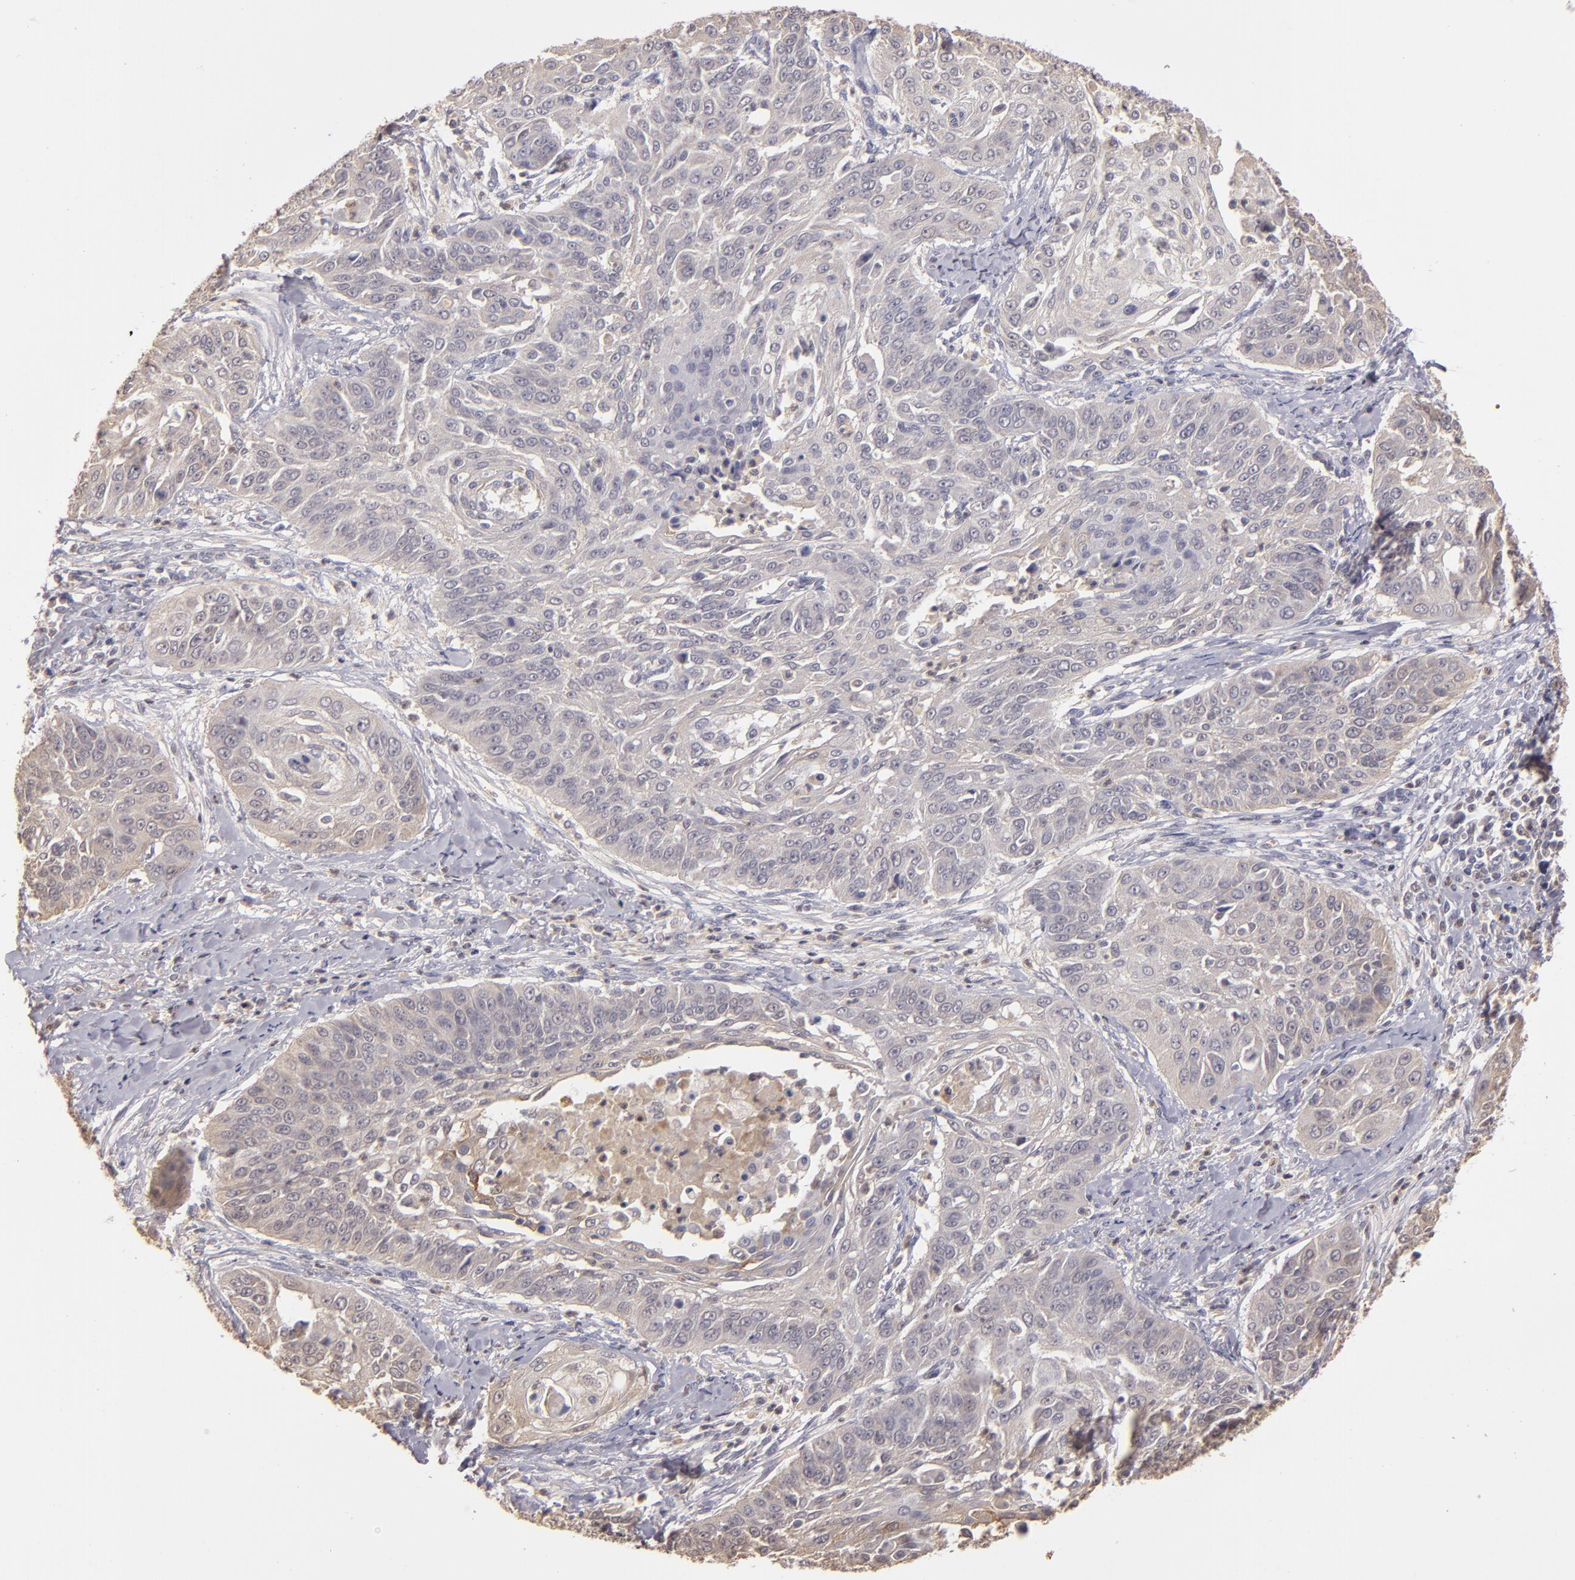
{"staining": {"intensity": "weak", "quantity": ">75%", "location": "cytoplasmic/membranous"}, "tissue": "cervical cancer", "cell_type": "Tumor cells", "image_type": "cancer", "snomed": [{"axis": "morphology", "description": "Squamous cell carcinoma, NOS"}, {"axis": "topography", "description": "Cervix"}], "caption": "Approximately >75% of tumor cells in human squamous cell carcinoma (cervical) demonstrate weak cytoplasmic/membranous protein positivity as visualized by brown immunohistochemical staining.", "gene": "LRG1", "patient": {"sex": "female", "age": 64}}